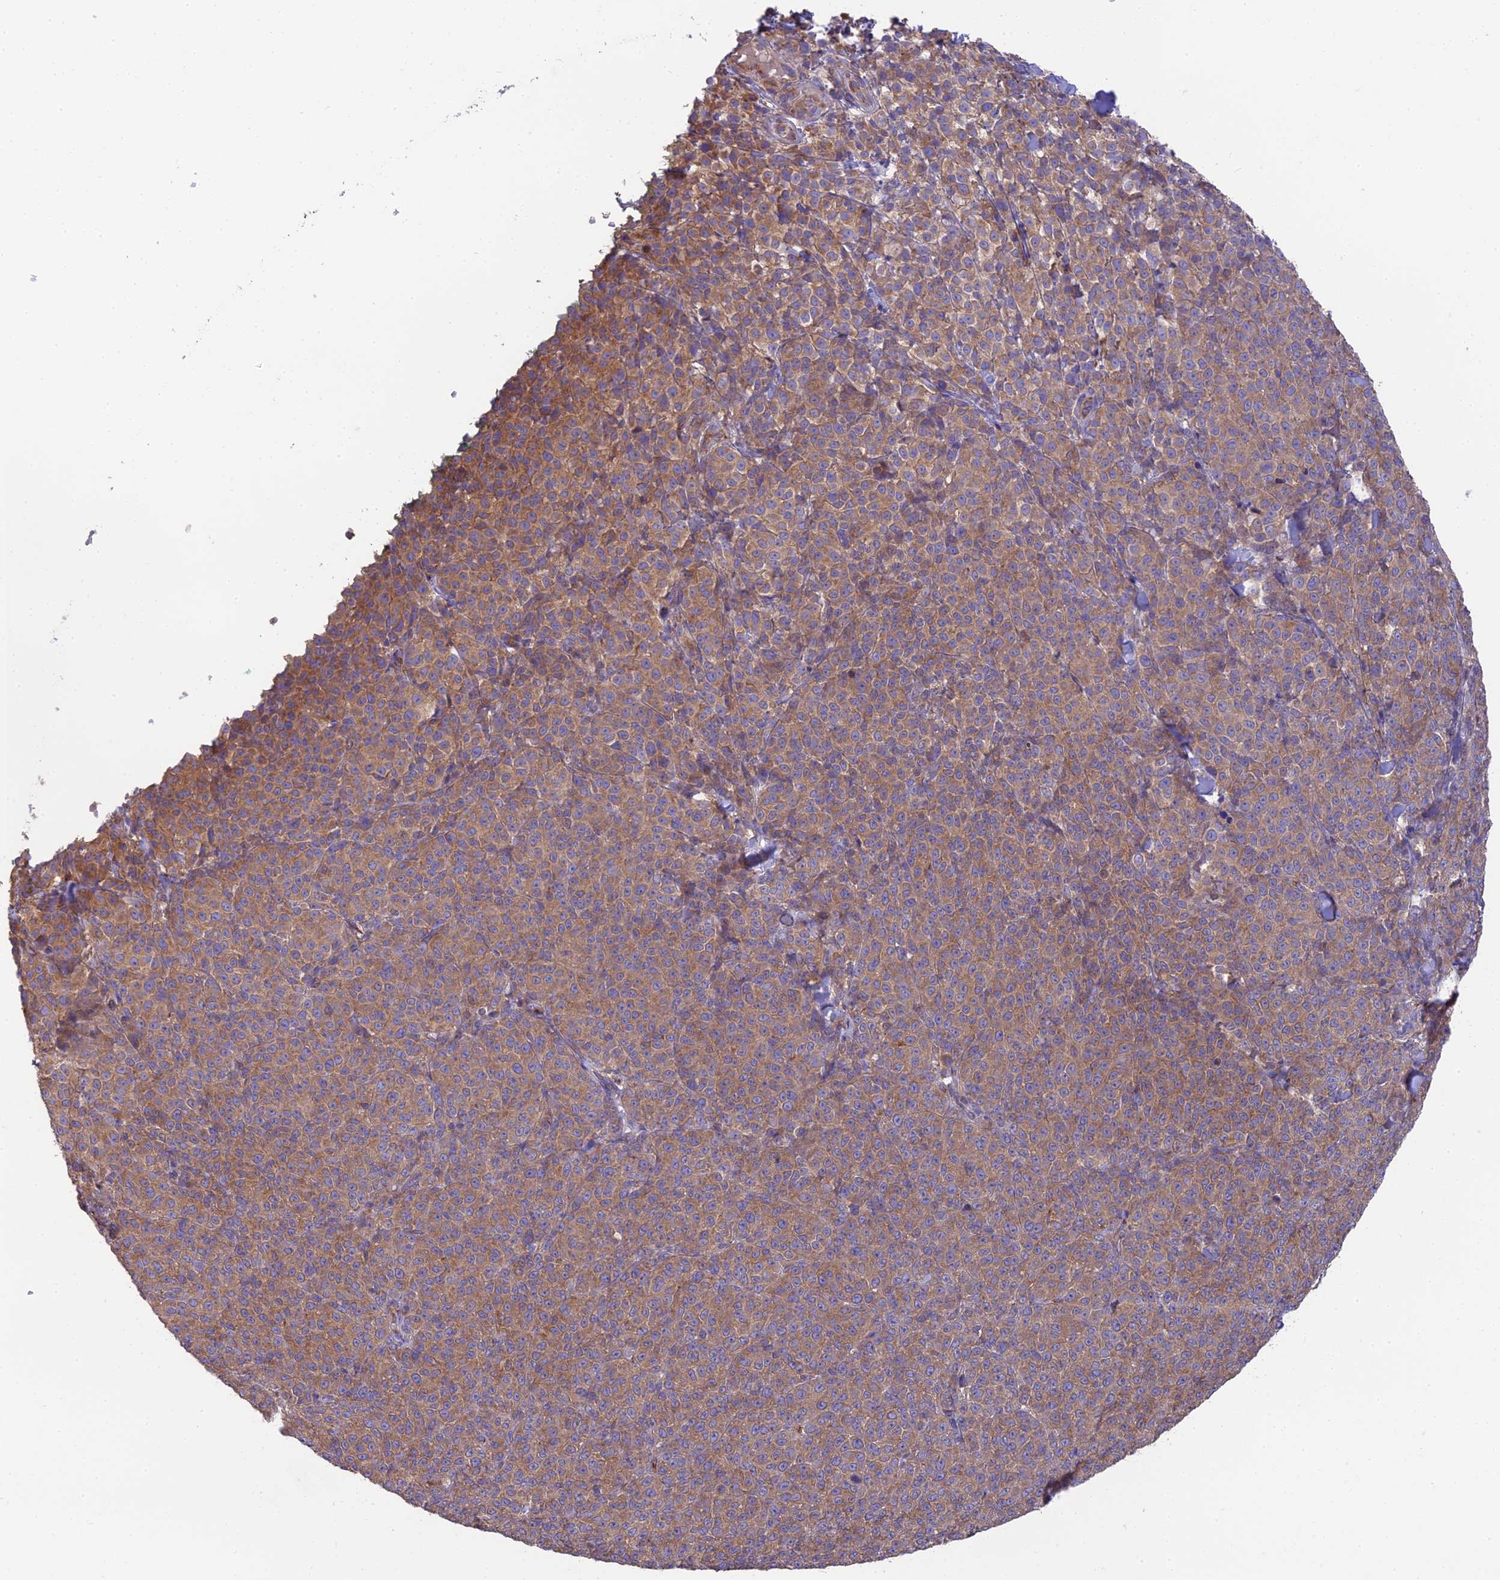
{"staining": {"intensity": "moderate", "quantity": ">75%", "location": "cytoplasmic/membranous"}, "tissue": "melanoma", "cell_type": "Tumor cells", "image_type": "cancer", "snomed": [{"axis": "morphology", "description": "Normal tissue, NOS"}, {"axis": "morphology", "description": "Malignant melanoma, NOS"}, {"axis": "topography", "description": "Skin"}], "caption": "IHC of human melanoma displays medium levels of moderate cytoplasmic/membranous staining in about >75% of tumor cells. The staining is performed using DAB (3,3'-diaminobenzidine) brown chromogen to label protein expression. The nuclei are counter-stained blue using hematoxylin.", "gene": "BLOC1S4", "patient": {"sex": "female", "age": 34}}